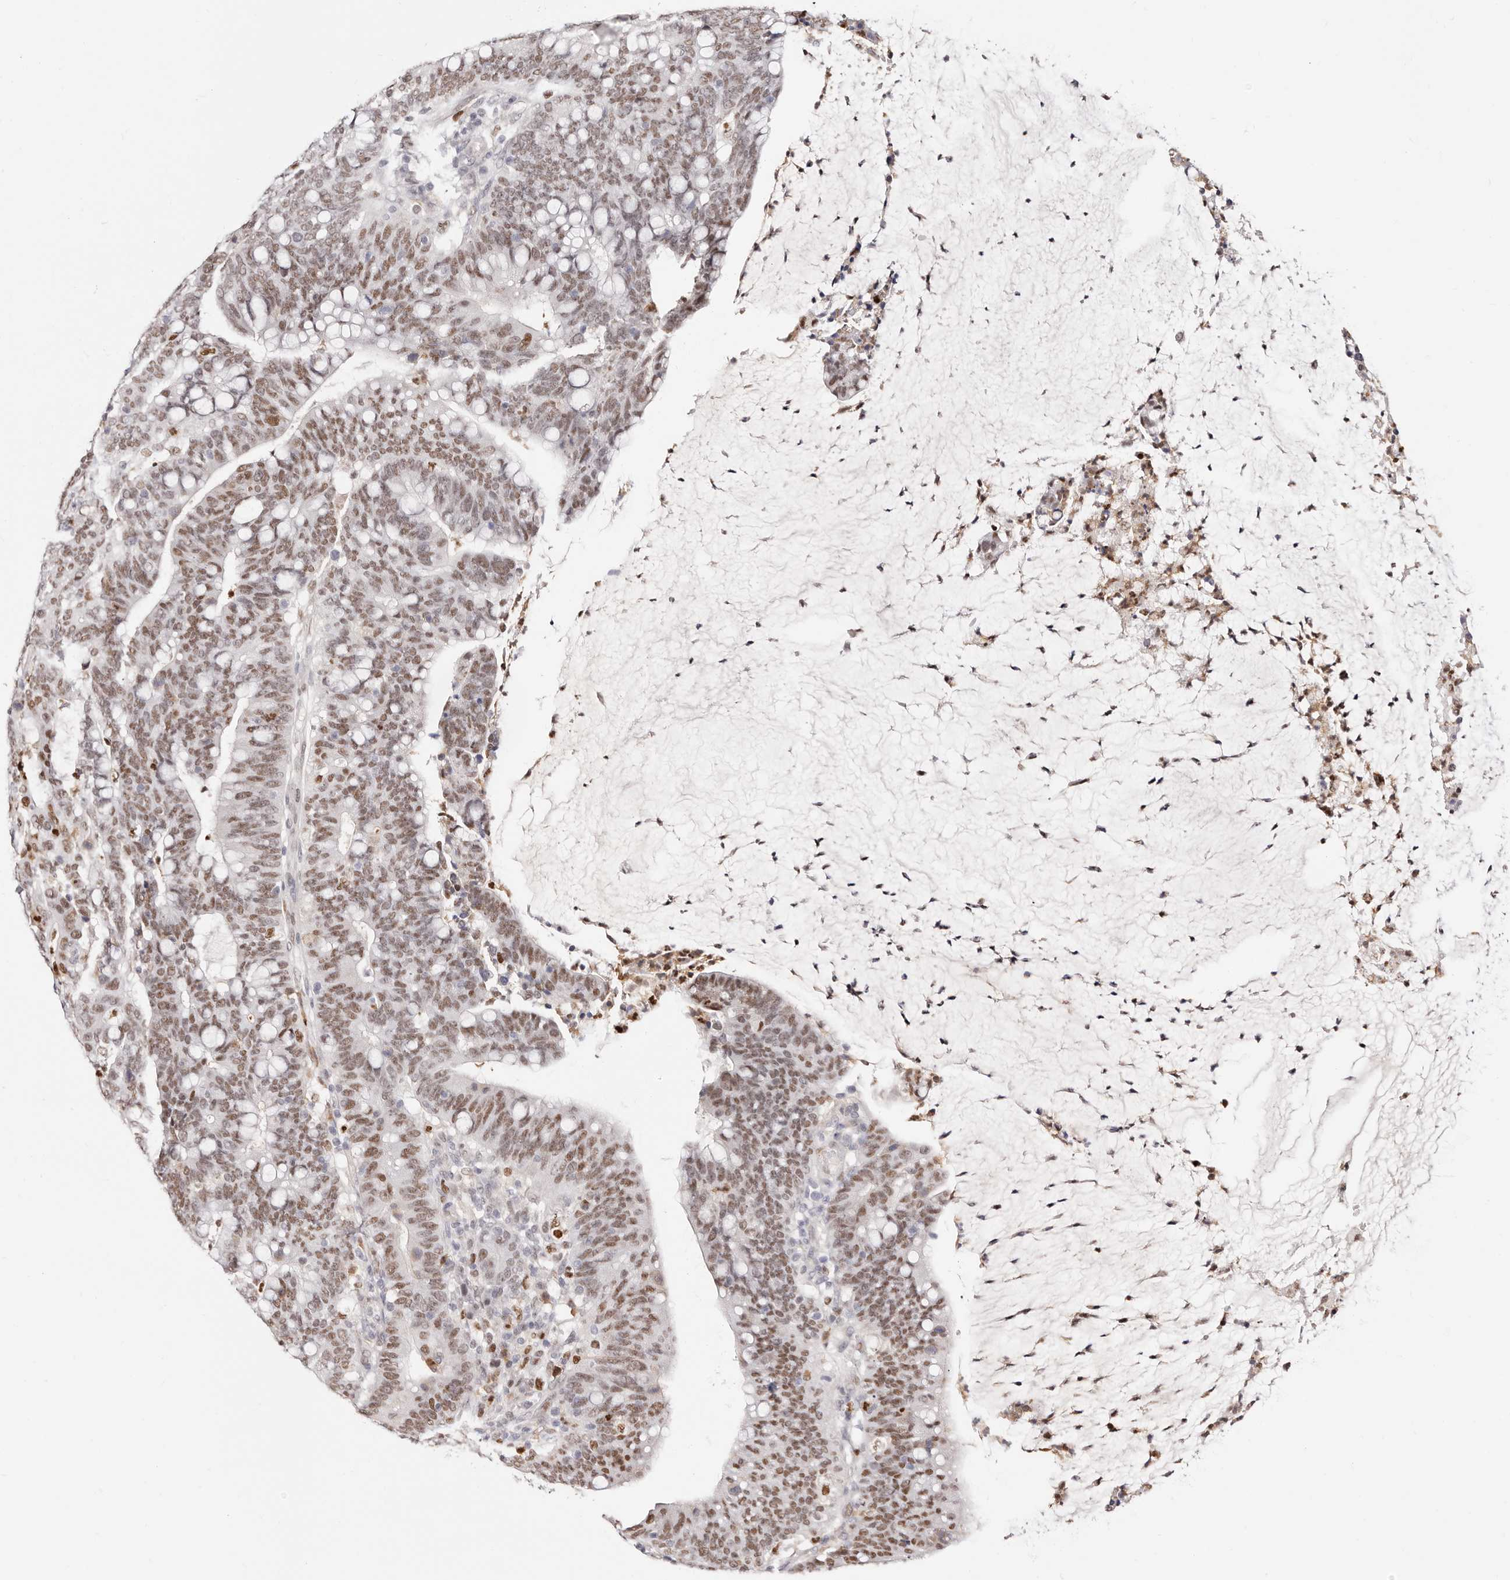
{"staining": {"intensity": "moderate", "quantity": ">75%", "location": "nuclear"}, "tissue": "colorectal cancer", "cell_type": "Tumor cells", "image_type": "cancer", "snomed": [{"axis": "morphology", "description": "Adenocarcinoma, NOS"}, {"axis": "topography", "description": "Colon"}], "caption": "This image shows colorectal cancer (adenocarcinoma) stained with IHC to label a protein in brown. The nuclear of tumor cells show moderate positivity for the protein. Nuclei are counter-stained blue.", "gene": "TKT", "patient": {"sex": "female", "age": 66}}